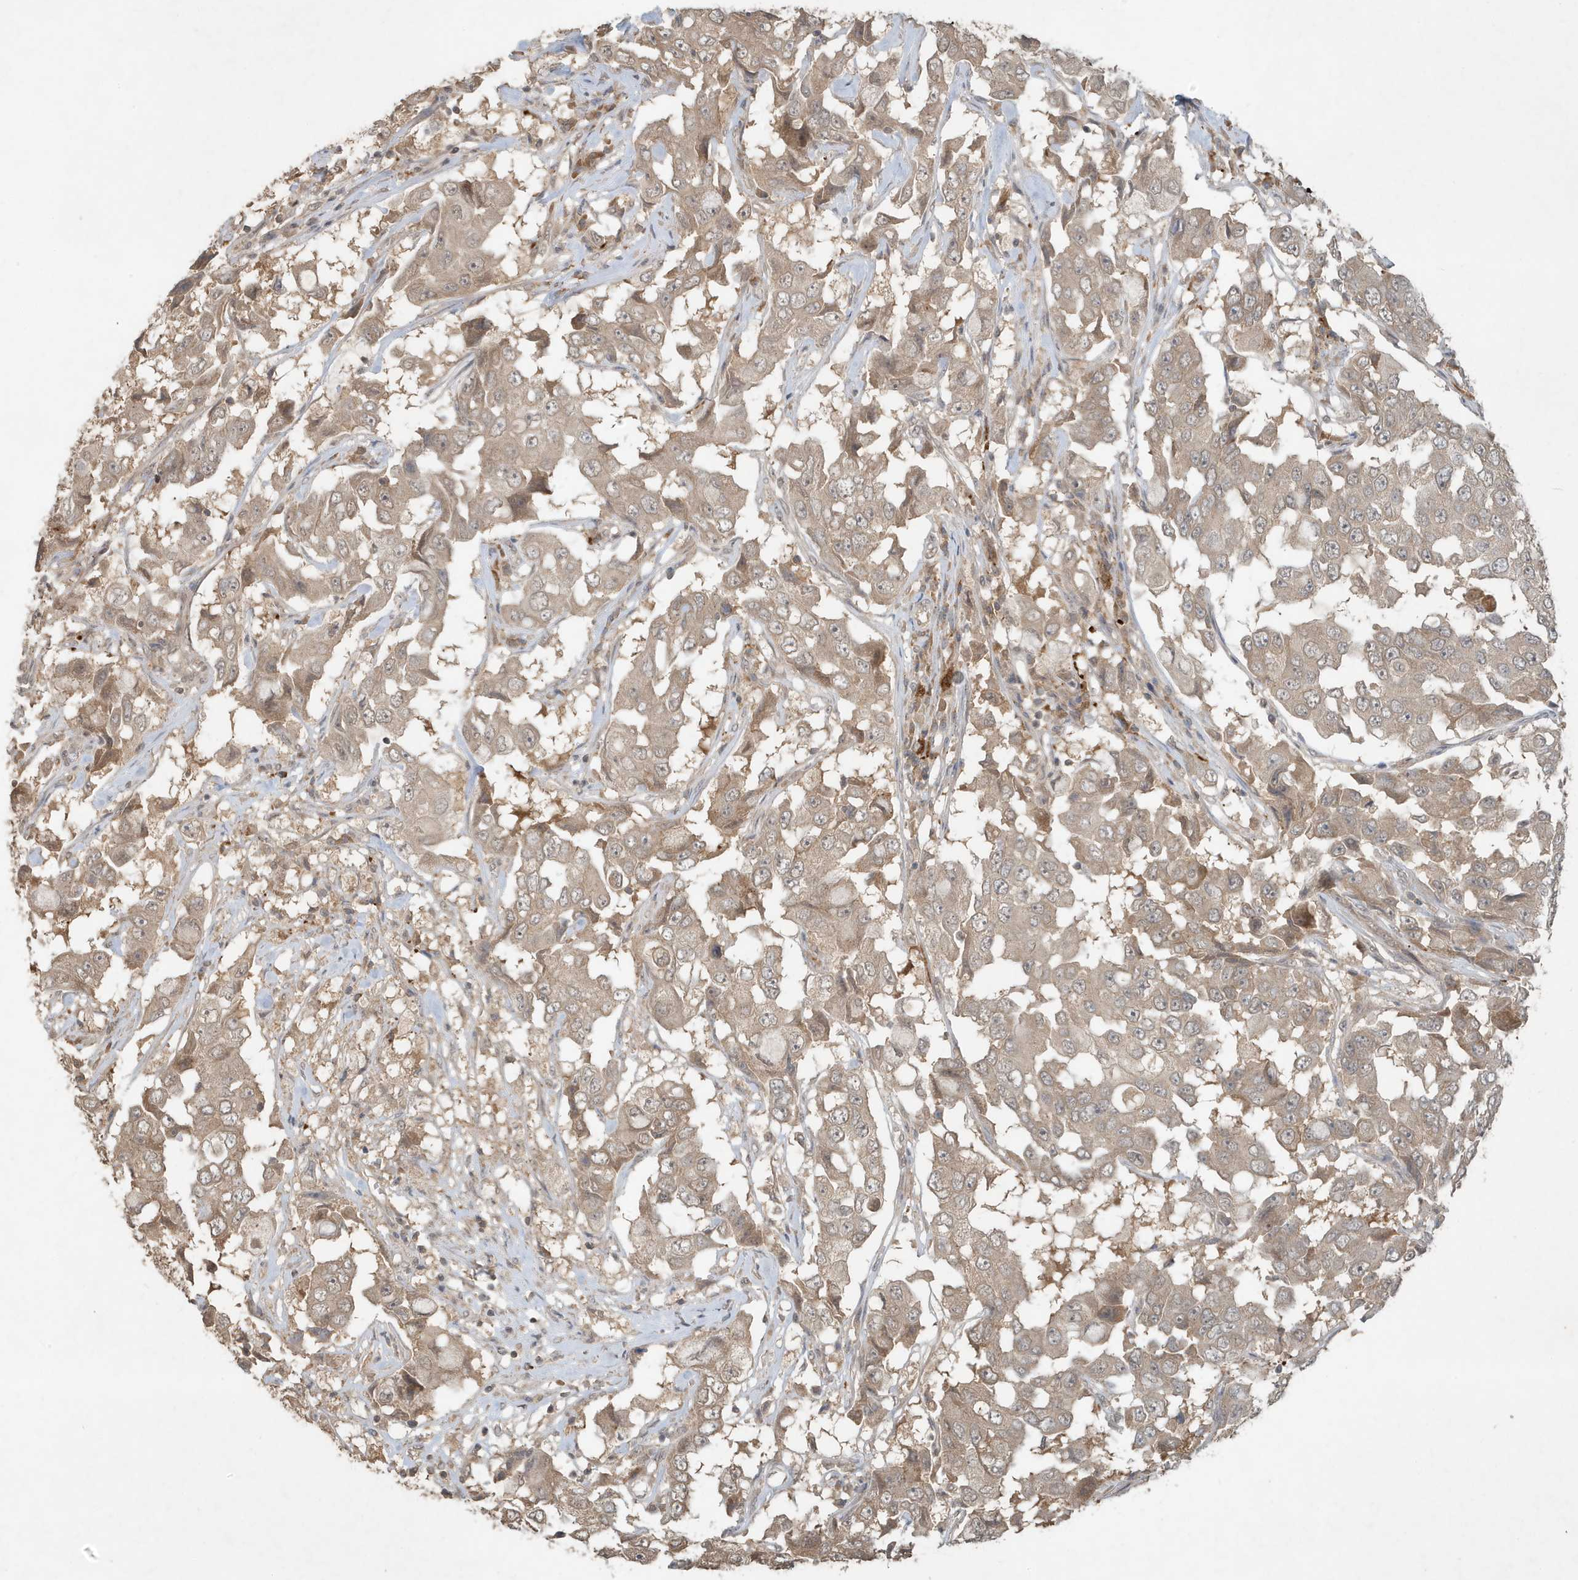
{"staining": {"intensity": "weak", "quantity": ">75%", "location": "cytoplasmic/membranous"}, "tissue": "breast cancer", "cell_type": "Tumor cells", "image_type": "cancer", "snomed": [{"axis": "morphology", "description": "Duct carcinoma"}, {"axis": "topography", "description": "Breast"}], "caption": "Protein analysis of breast cancer (intraductal carcinoma) tissue shows weak cytoplasmic/membranous positivity in about >75% of tumor cells.", "gene": "ABCB9", "patient": {"sex": "female", "age": 27}}